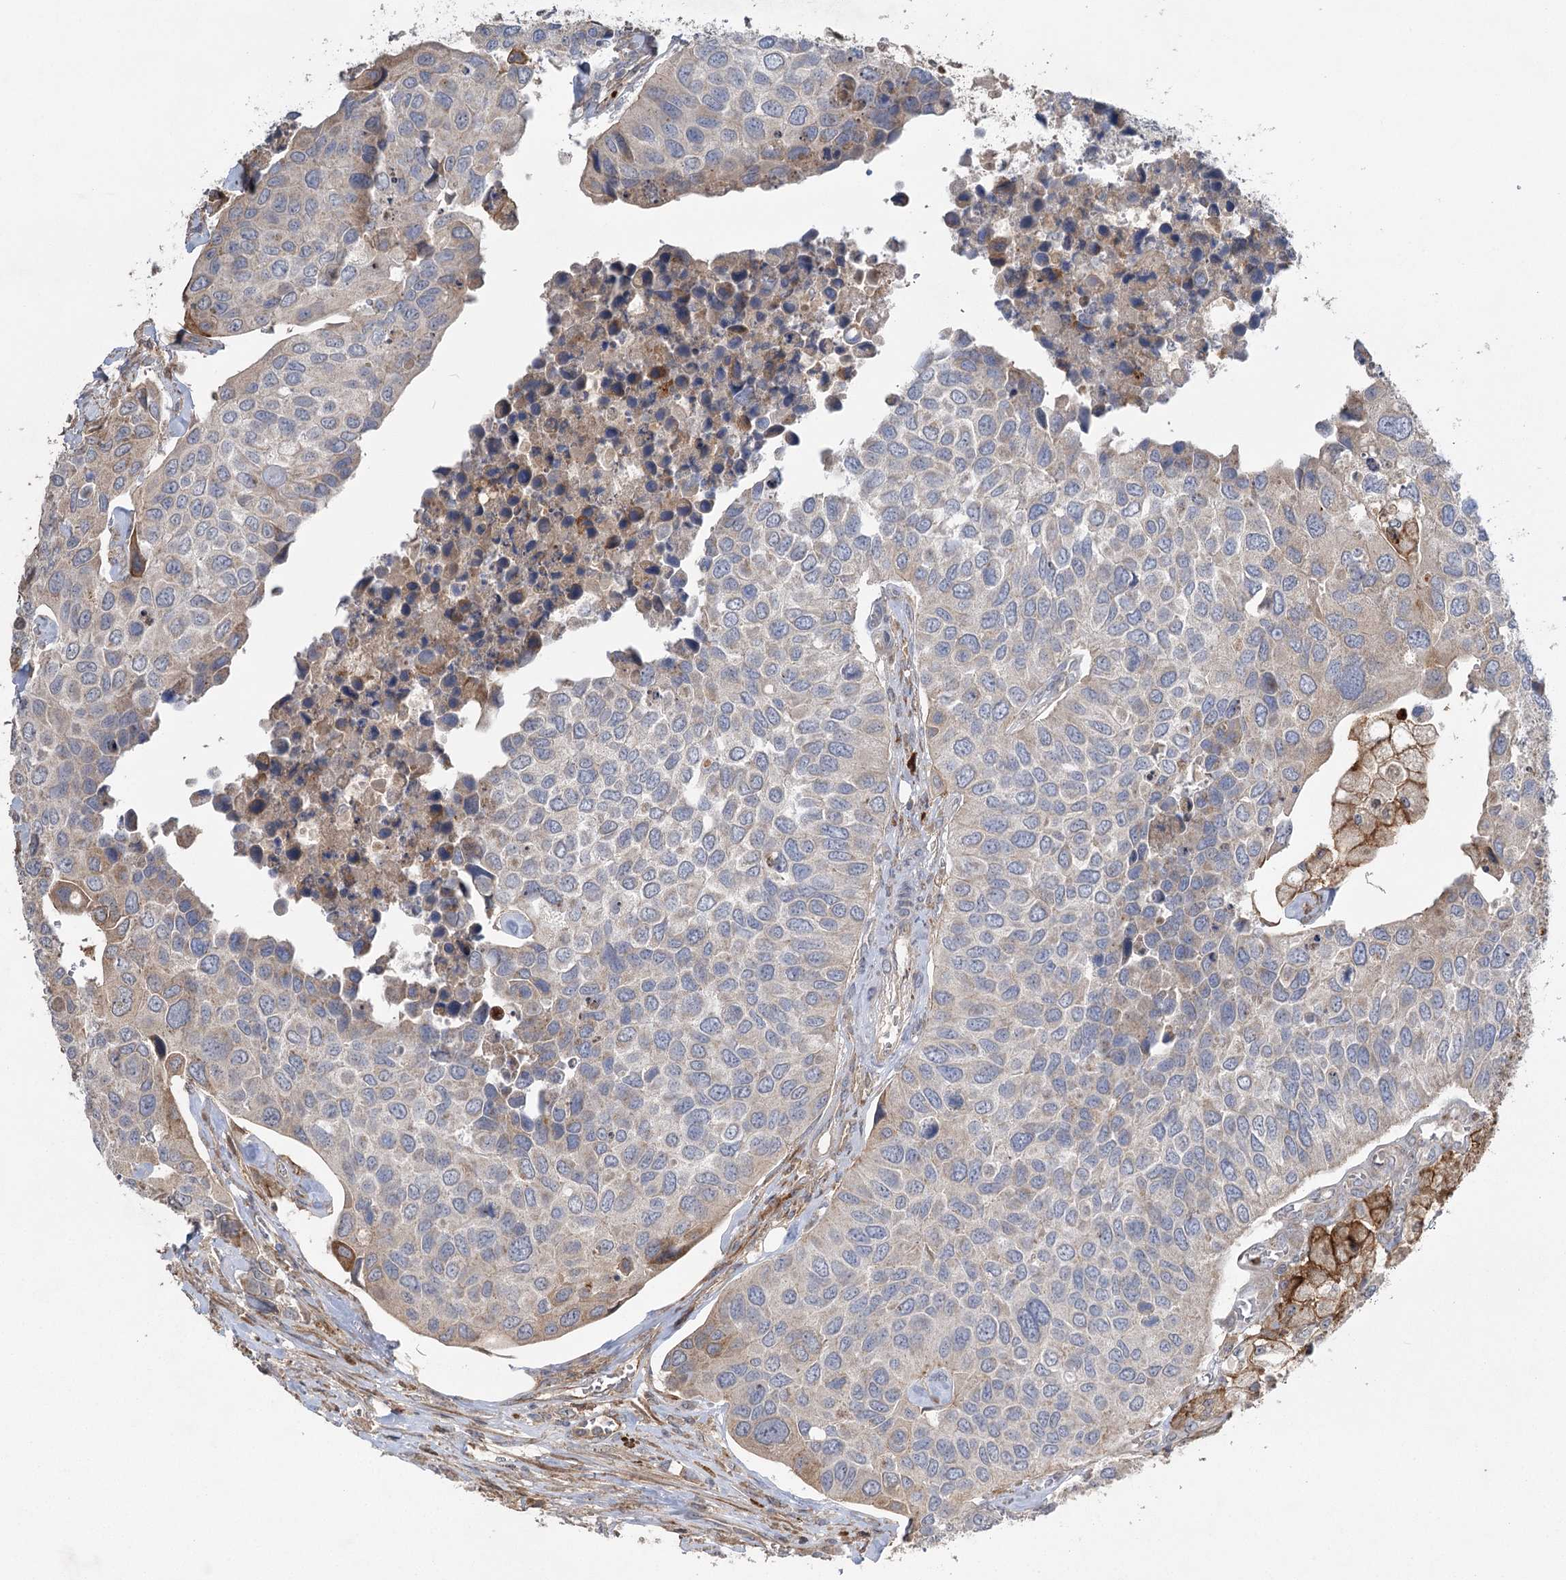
{"staining": {"intensity": "negative", "quantity": "none", "location": "none"}, "tissue": "urothelial cancer", "cell_type": "Tumor cells", "image_type": "cancer", "snomed": [{"axis": "morphology", "description": "Urothelial carcinoma, High grade"}, {"axis": "topography", "description": "Urinary bladder"}], "caption": "DAB immunohistochemical staining of high-grade urothelial carcinoma reveals no significant expression in tumor cells. (Stains: DAB IHC with hematoxylin counter stain, Microscopy: brightfield microscopy at high magnification).", "gene": "KCNN2", "patient": {"sex": "male", "age": 74}}